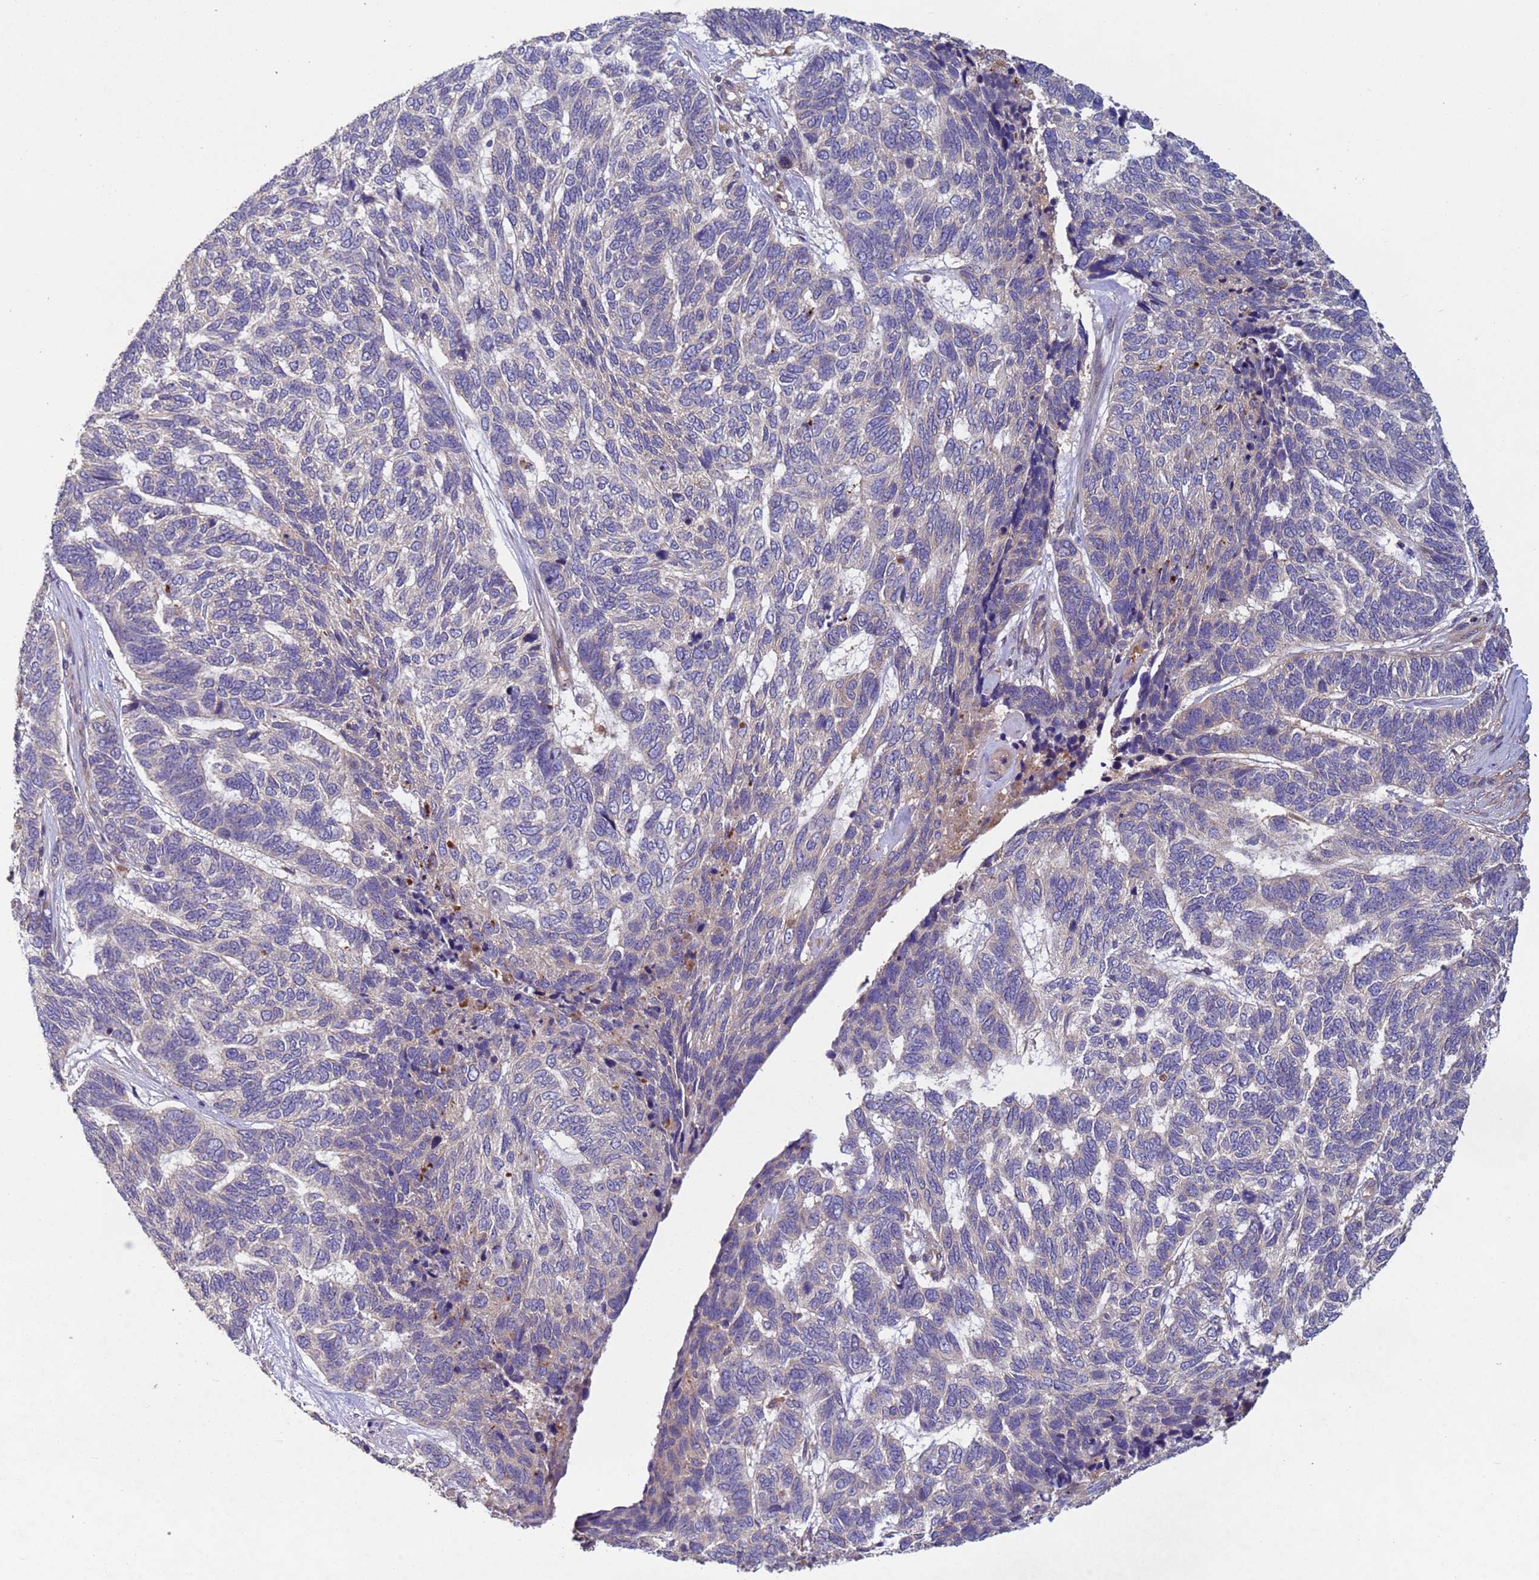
{"staining": {"intensity": "weak", "quantity": "<25%", "location": "cytoplasmic/membranous"}, "tissue": "skin cancer", "cell_type": "Tumor cells", "image_type": "cancer", "snomed": [{"axis": "morphology", "description": "Basal cell carcinoma"}, {"axis": "topography", "description": "Skin"}], "caption": "High power microscopy image of an immunohistochemistry histopathology image of skin basal cell carcinoma, revealing no significant expression in tumor cells. The staining is performed using DAB (3,3'-diaminobenzidine) brown chromogen with nuclei counter-stained in using hematoxylin.", "gene": "RAB10", "patient": {"sex": "female", "age": 65}}